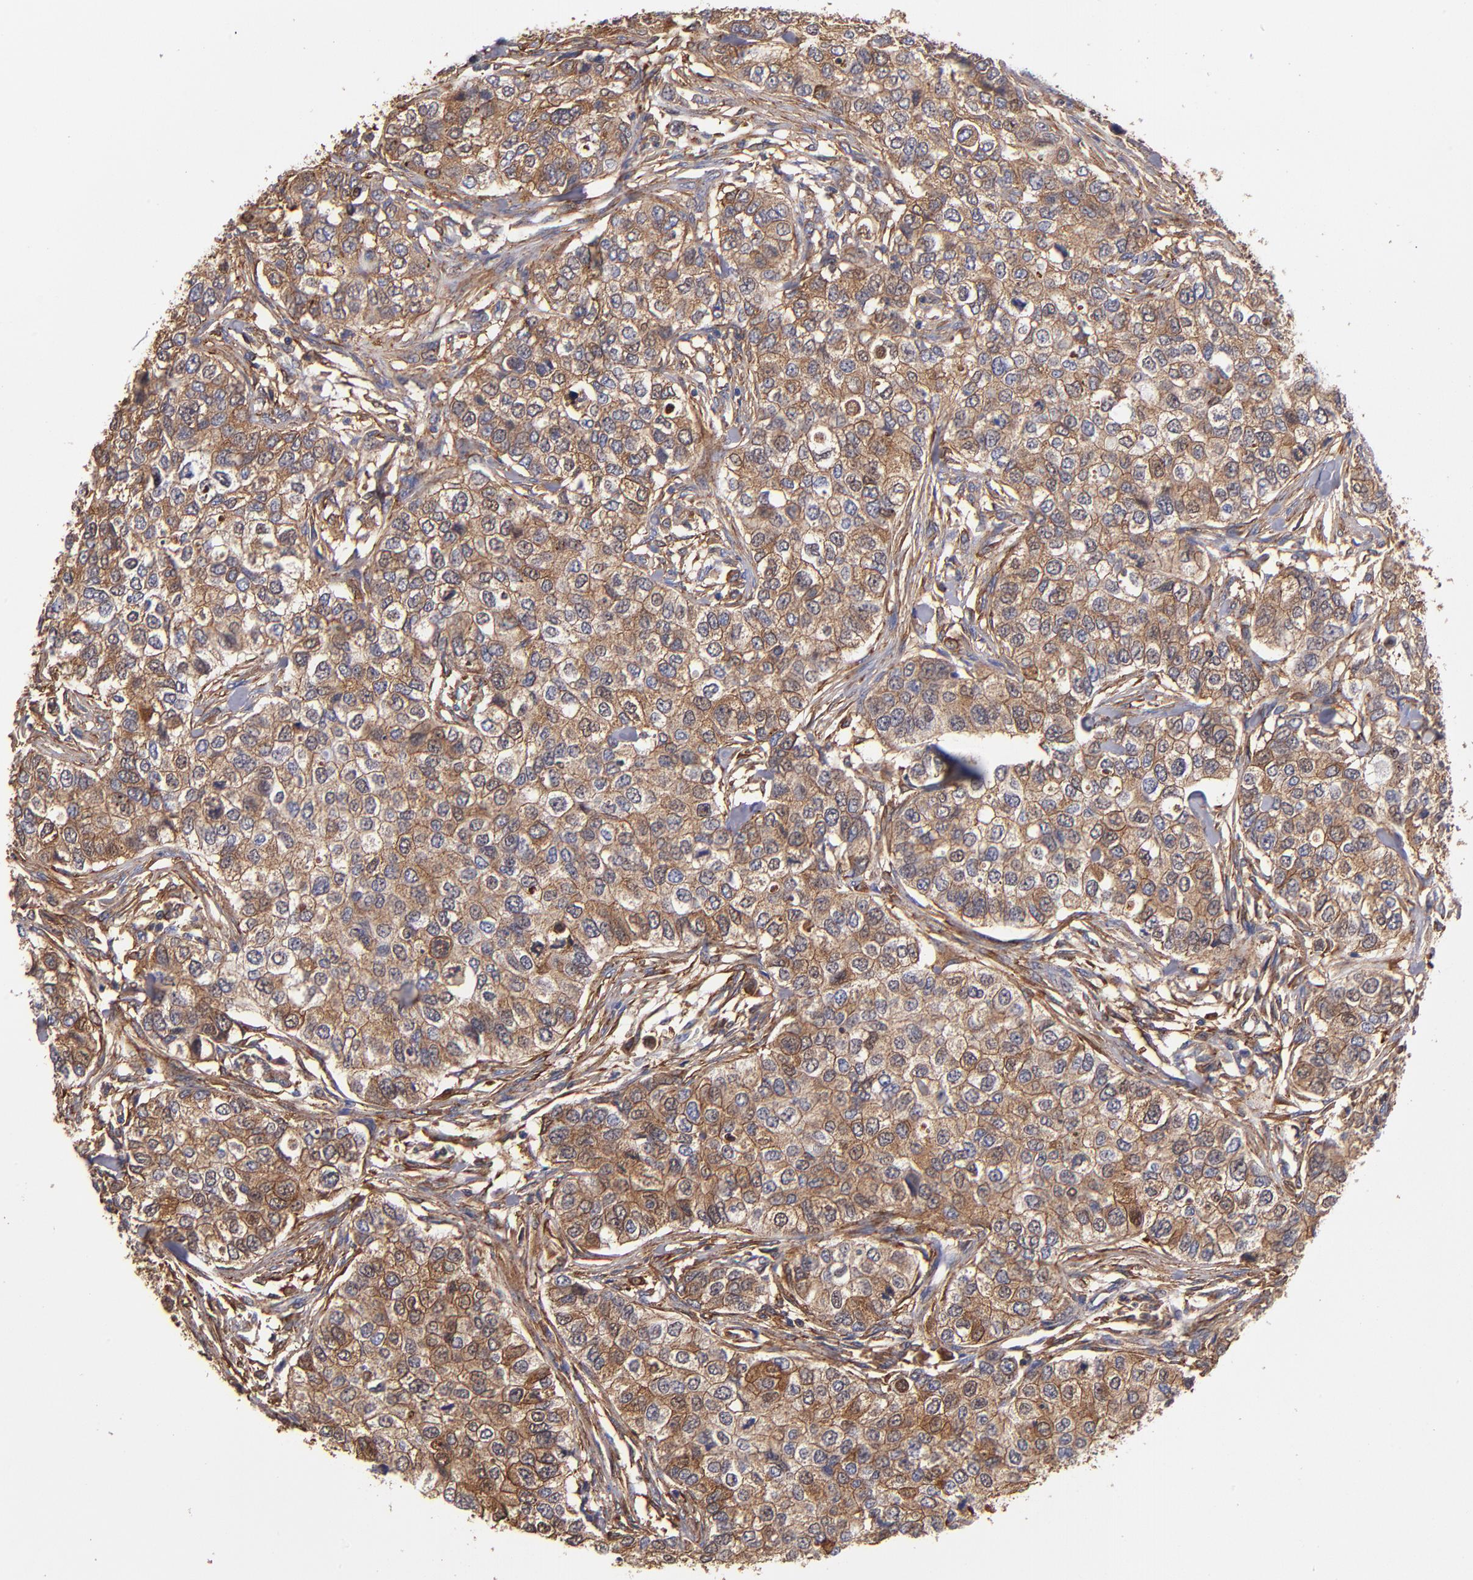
{"staining": {"intensity": "moderate", "quantity": ">75%", "location": "cytoplasmic/membranous"}, "tissue": "breast cancer", "cell_type": "Tumor cells", "image_type": "cancer", "snomed": [{"axis": "morphology", "description": "Normal tissue, NOS"}, {"axis": "morphology", "description": "Duct carcinoma"}, {"axis": "topography", "description": "Breast"}], "caption": "Brown immunohistochemical staining in infiltrating ductal carcinoma (breast) demonstrates moderate cytoplasmic/membranous expression in approximately >75% of tumor cells.", "gene": "MVP", "patient": {"sex": "female", "age": 49}}